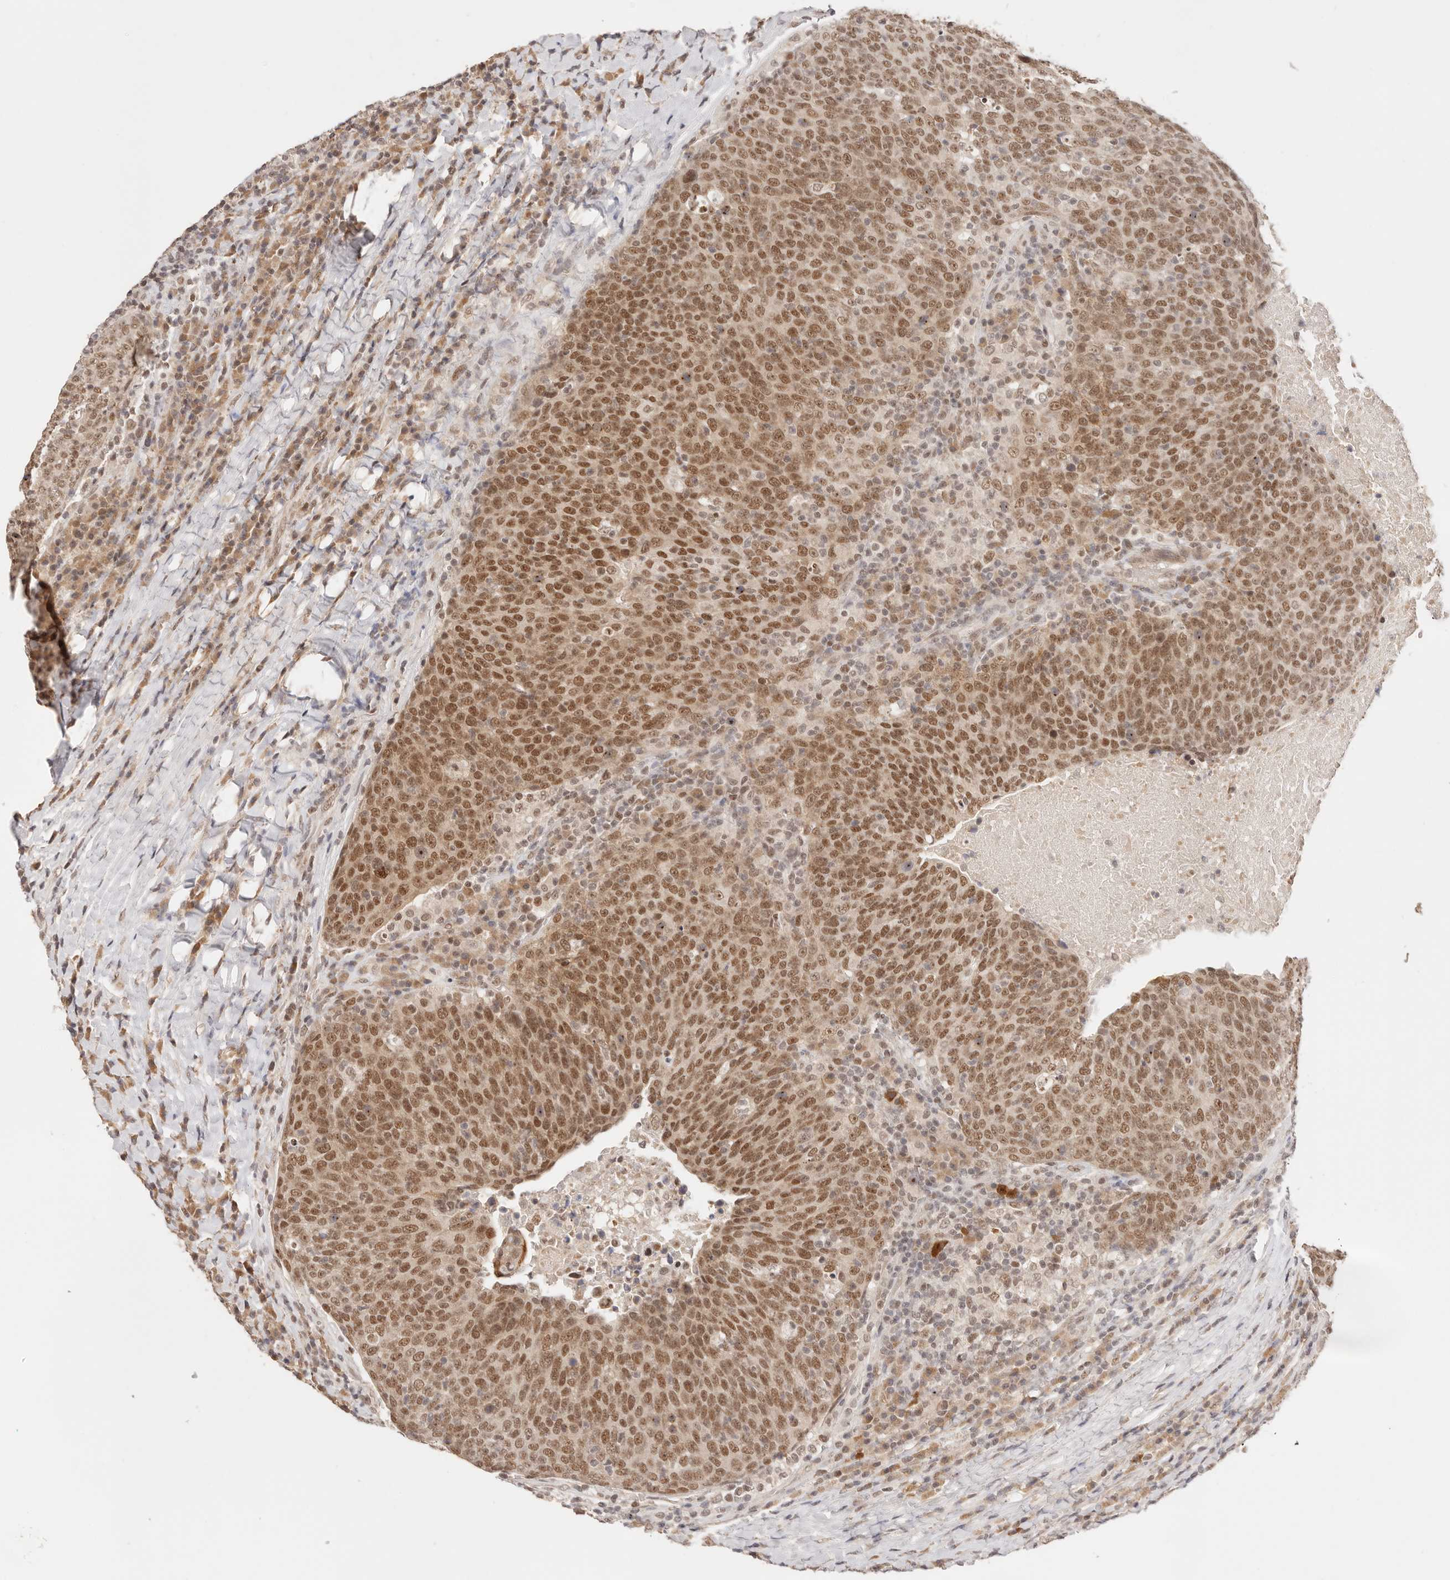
{"staining": {"intensity": "moderate", "quantity": ">75%", "location": "nuclear"}, "tissue": "head and neck cancer", "cell_type": "Tumor cells", "image_type": "cancer", "snomed": [{"axis": "morphology", "description": "Squamous cell carcinoma, NOS"}, {"axis": "morphology", "description": "Squamous cell carcinoma, metastatic, NOS"}, {"axis": "topography", "description": "Lymph node"}, {"axis": "topography", "description": "Head-Neck"}], "caption": "DAB immunohistochemical staining of head and neck squamous cell carcinoma exhibits moderate nuclear protein expression in approximately >75% of tumor cells.", "gene": "RFC3", "patient": {"sex": "male", "age": 62}}